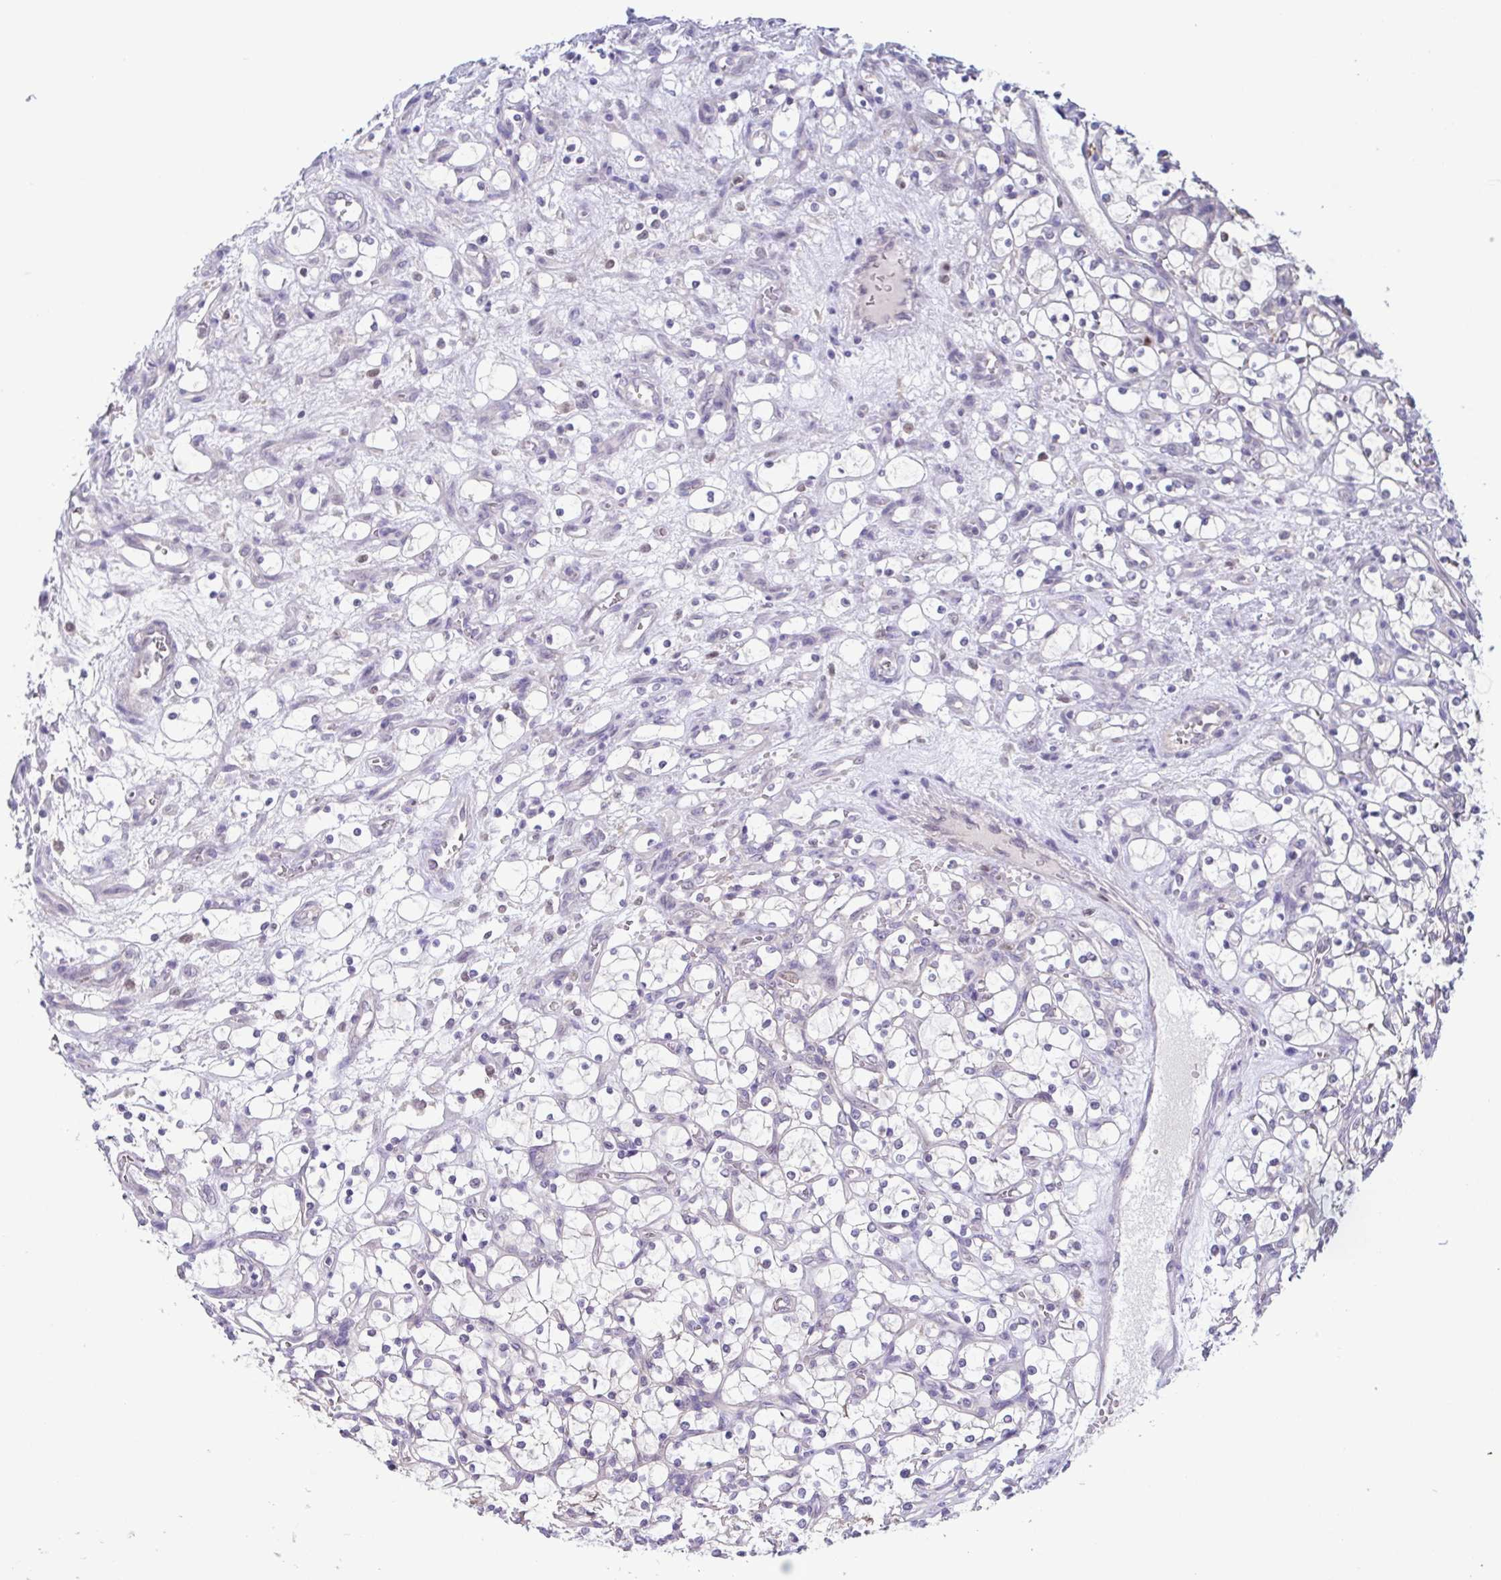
{"staining": {"intensity": "negative", "quantity": "none", "location": "none"}, "tissue": "renal cancer", "cell_type": "Tumor cells", "image_type": "cancer", "snomed": [{"axis": "morphology", "description": "Adenocarcinoma, NOS"}, {"axis": "topography", "description": "Kidney"}], "caption": "This is a photomicrograph of IHC staining of renal cancer (adenocarcinoma), which shows no staining in tumor cells. (IHC, brightfield microscopy, high magnification).", "gene": "UBE2Q1", "patient": {"sex": "female", "age": 69}}